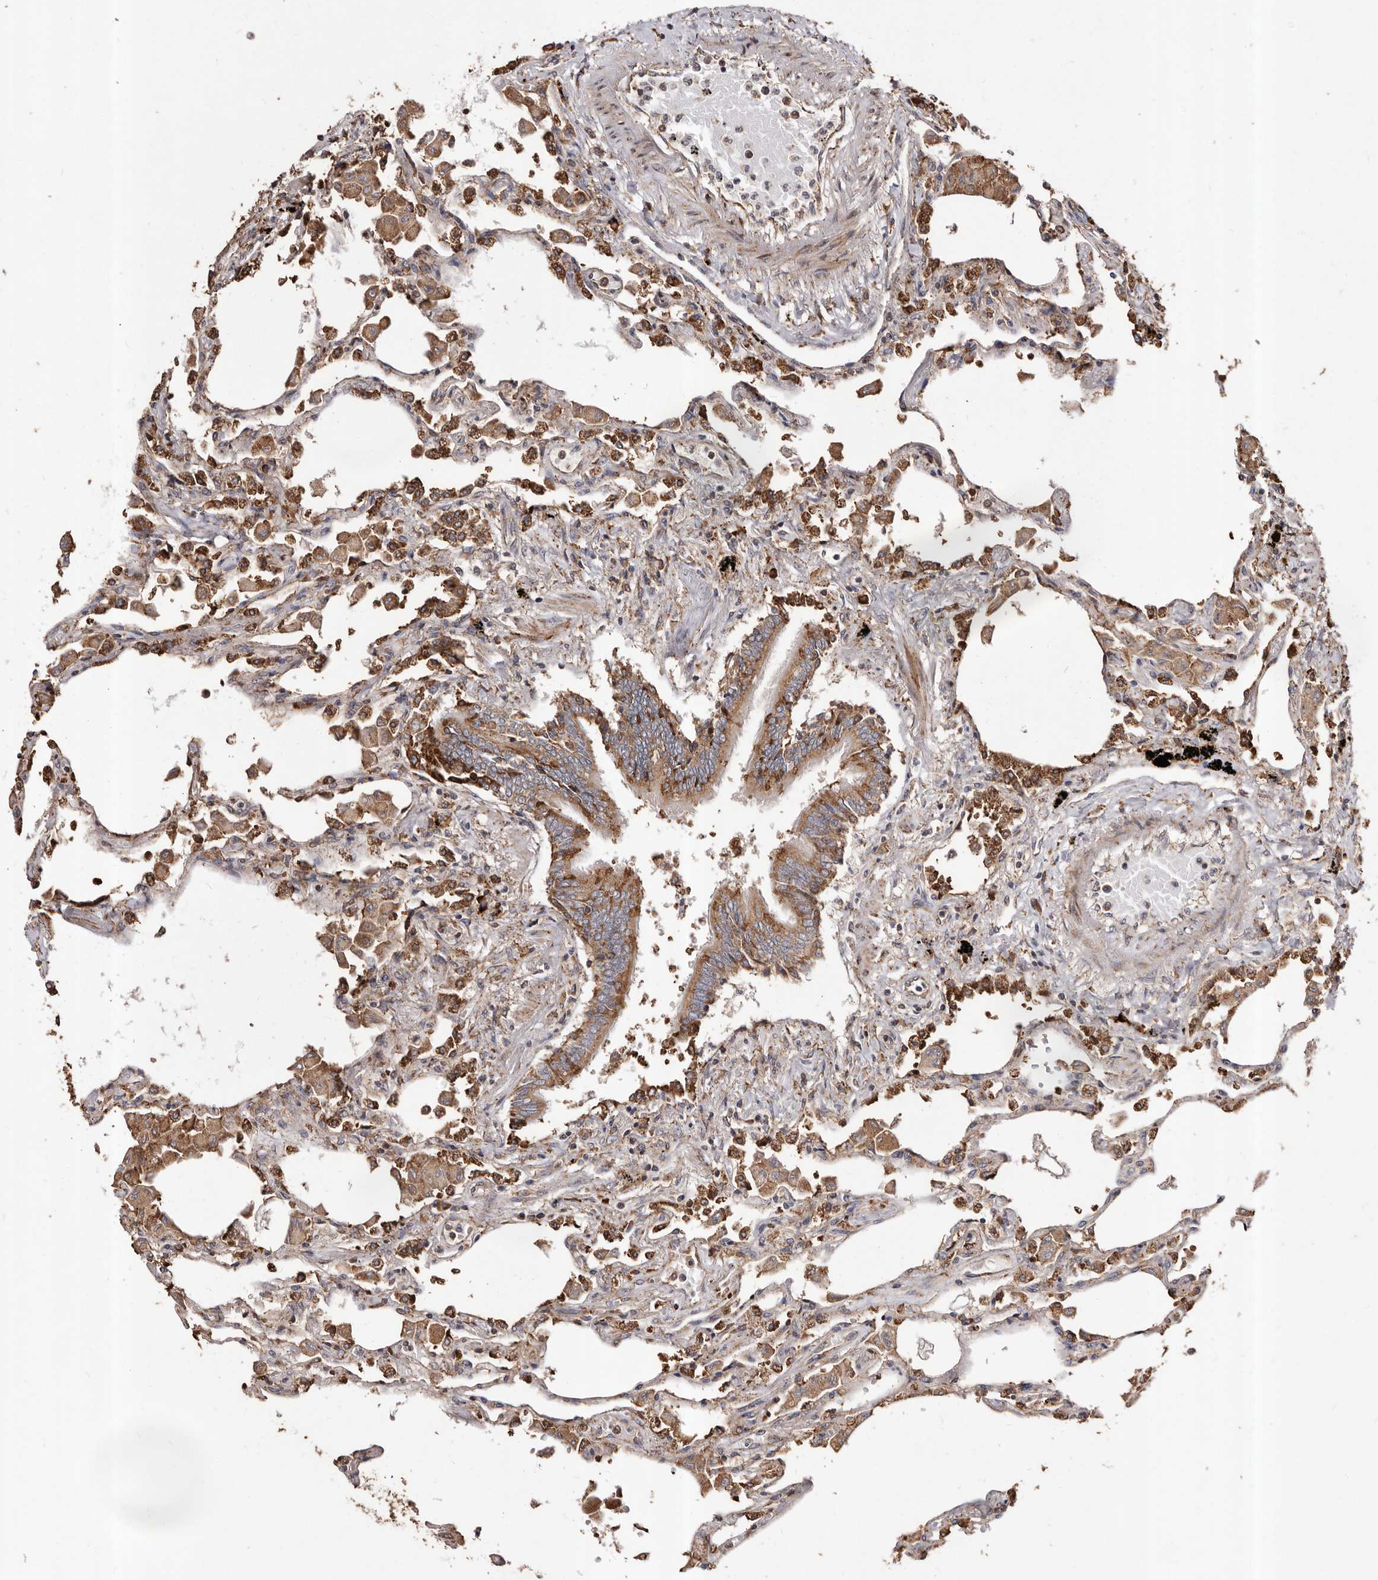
{"staining": {"intensity": "moderate", "quantity": "25%-75%", "location": "cytoplasmic/membranous"}, "tissue": "lung", "cell_type": "Alveolar cells", "image_type": "normal", "snomed": [{"axis": "morphology", "description": "Normal tissue, NOS"}, {"axis": "topography", "description": "Bronchus"}, {"axis": "topography", "description": "Lung"}], "caption": "Normal lung displays moderate cytoplasmic/membranous positivity in approximately 25%-75% of alveolar cells.", "gene": "STEAP2", "patient": {"sex": "female", "age": 49}}